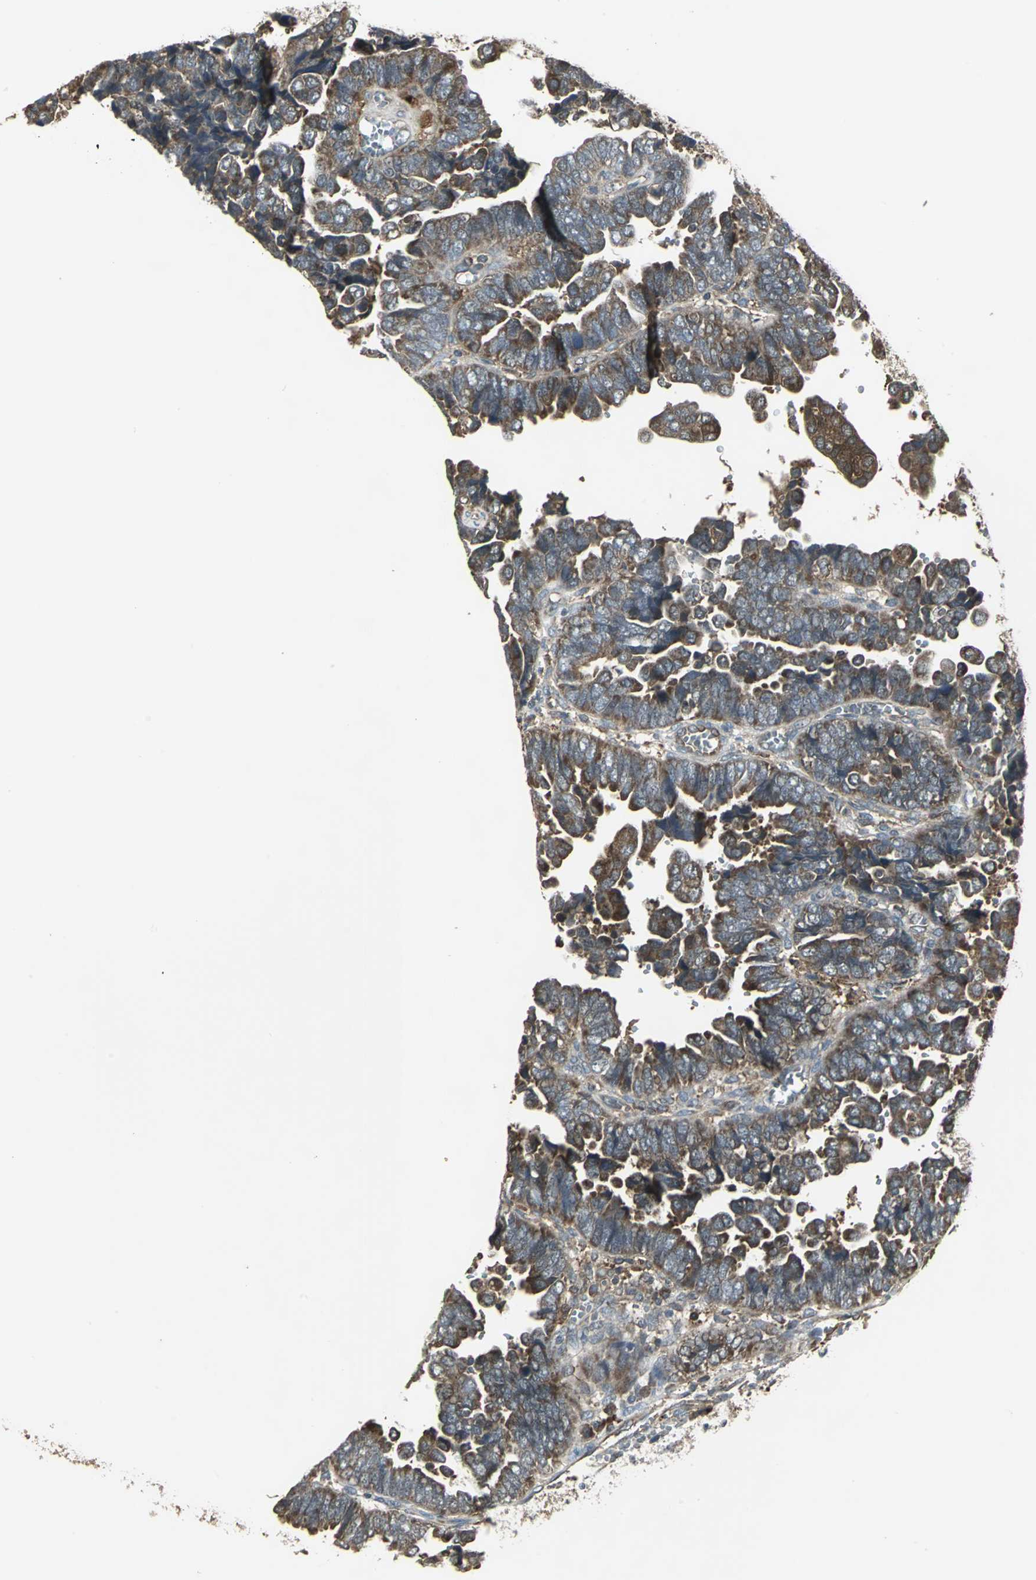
{"staining": {"intensity": "strong", "quantity": ">75%", "location": "cytoplasmic/membranous"}, "tissue": "endometrial cancer", "cell_type": "Tumor cells", "image_type": "cancer", "snomed": [{"axis": "morphology", "description": "Adenocarcinoma, NOS"}, {"axis": "topography", "description": "Endometrium"}], "caption": "Protein staining of endometrial cancer (adenocarcinoma) tissue demonstrates strong cytoplasmic/membranous expression in approximately >75% of tumor cells.", "gene": "PRXL2B", "patient": {"sex": "female", "age": 75}}